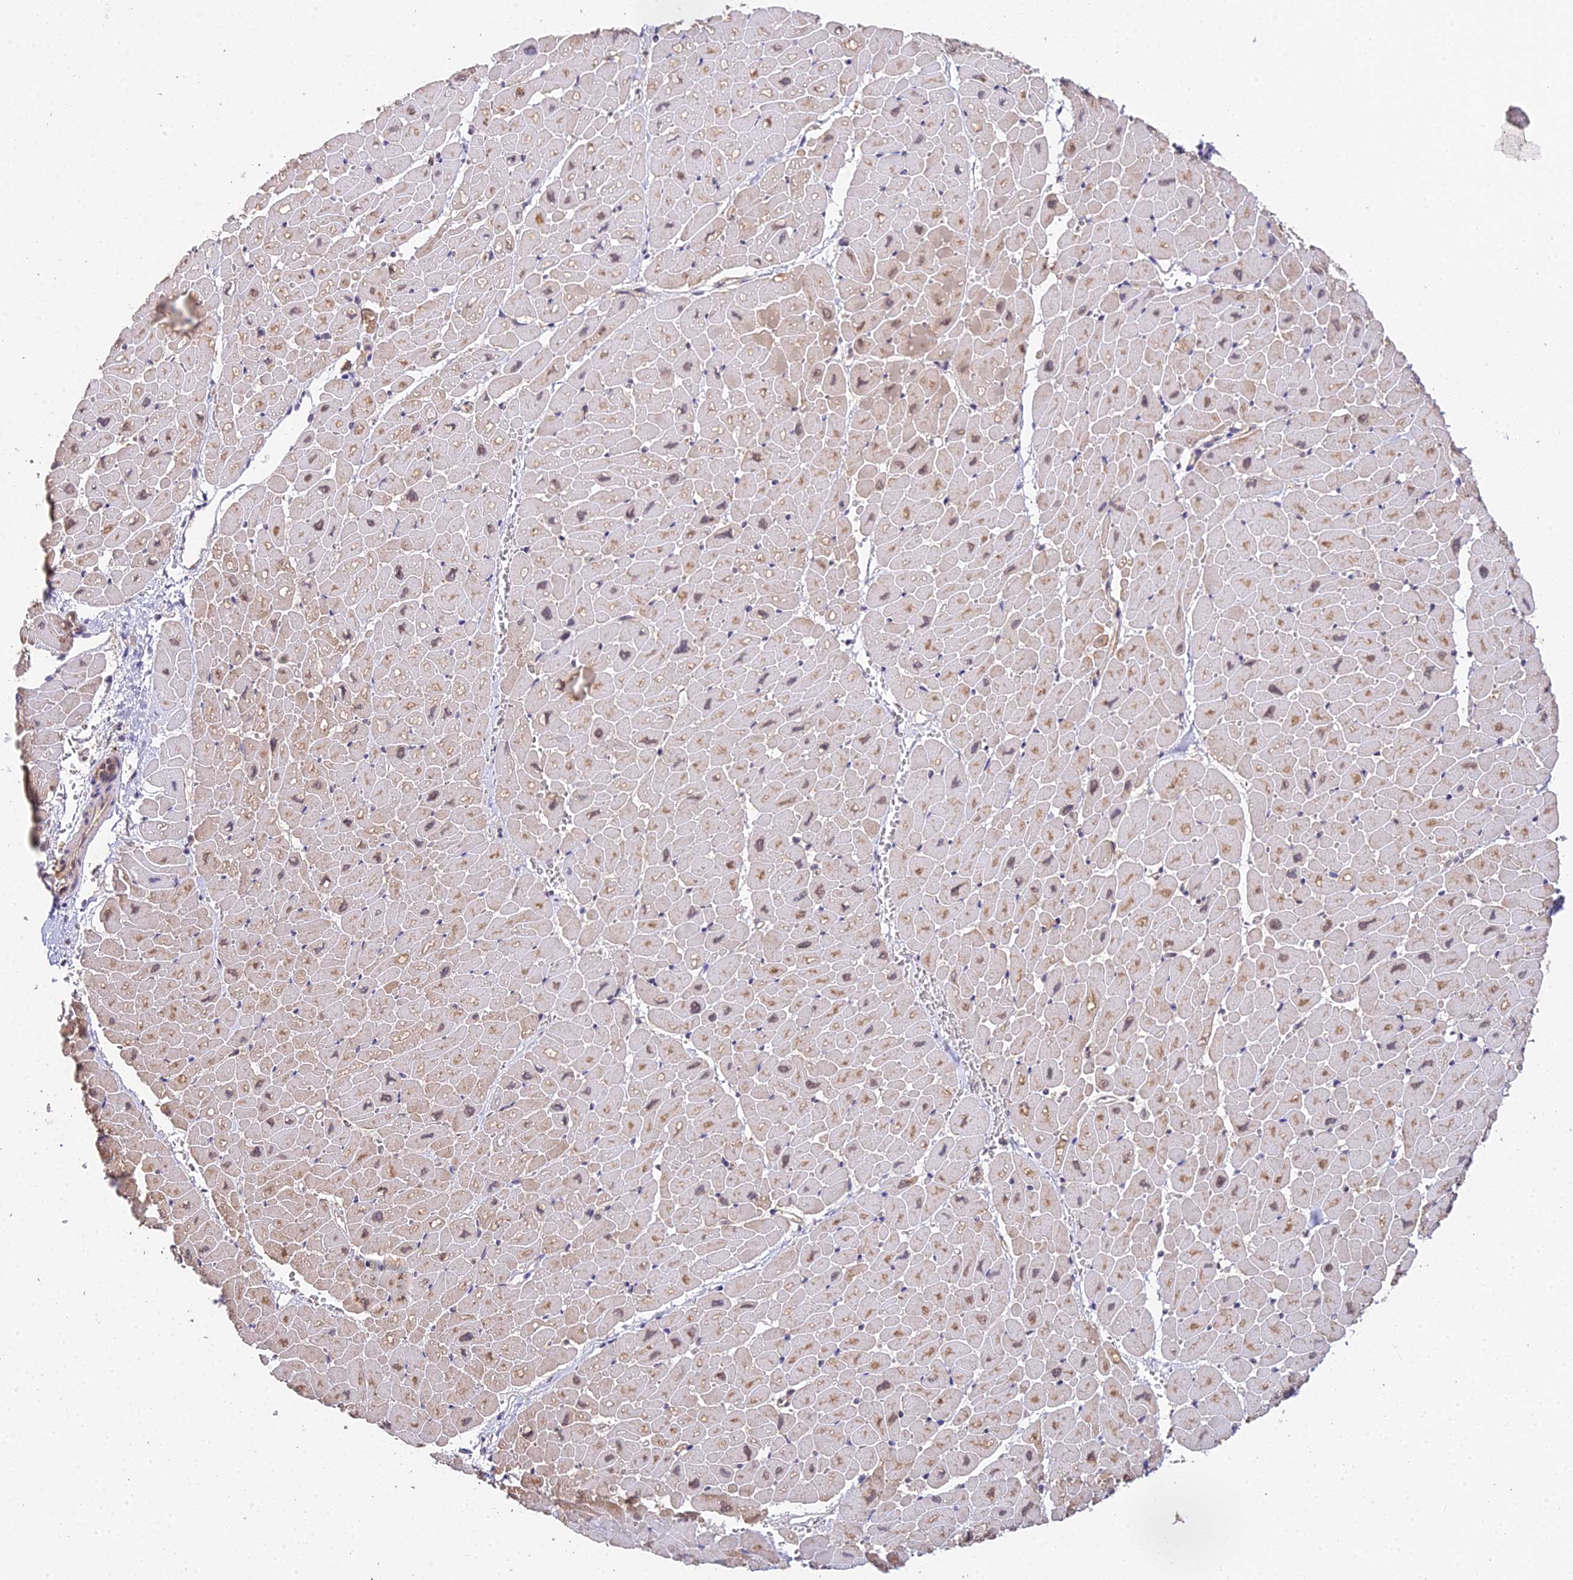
{"staining": {"intensity": "moderate", "quantity": "25%-75%", "location": "cytoplasmic/membranous"}, "tissue": "heart muscle", "cell_type": "Cardiomyocytes", "image_type": "normal", "snomed": [{"axis": "morphology", "description": "Normal tissue, NOS"}, {"axis": "topography", "description": "Heart"}], "caption": "Heart muscle stained with immunohistochemistry (IHC) demonstrates moderate cytoplasmic/membranous expression in approximately 25%-75% of cardiomyocytes.", "gene": "TPRX1", "patient": {"sex": "male", "age": 45}}